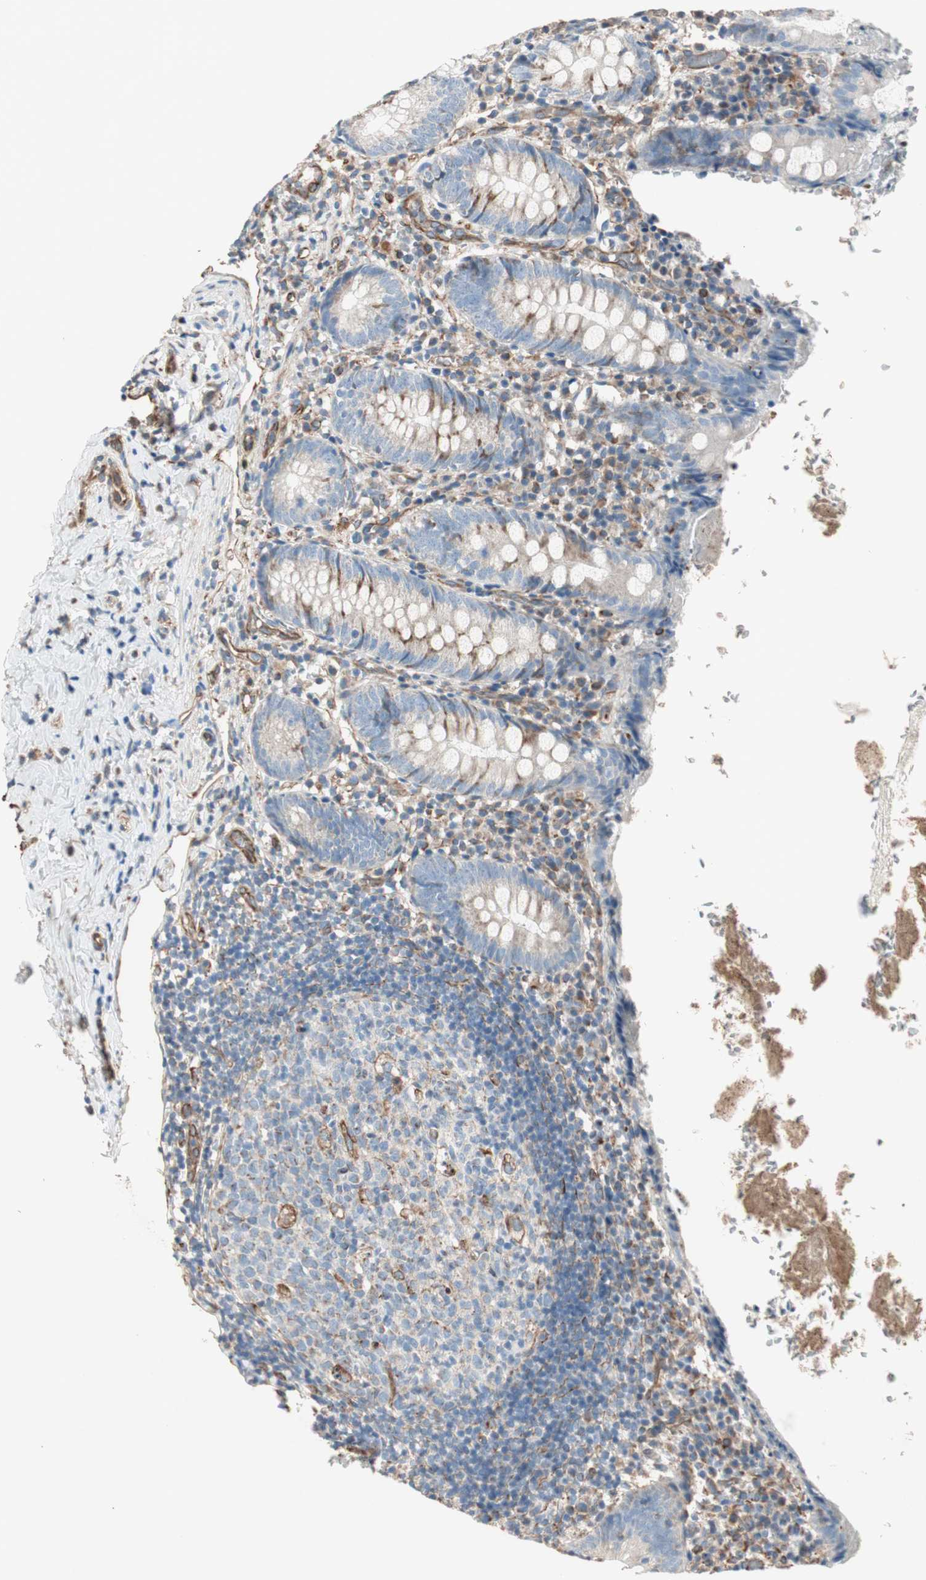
{"staining": {"intensity": "weak", "quantity": "25%-75%", "location": "cytoplasmic/membranous"}, "tissue": "appendix", "cell_type": "Glandular cells", "image_type": "normal", "snomed": [{"axis": "morphology", "description": "Normal tissue, NOS"}, {"axis": "topography", "description": "Appendix"}], "caption": "IHC micrograph of normal appendix: human appendix stained using IHC reveals low levels of weak protein expression localized specifically in the cytoplasmic/membranous of glandular cells, appearing as a cytoplasmic/membranous brown color.", "gene": "SRCIN1", "patient": {"sex": "female", "age": 10}}